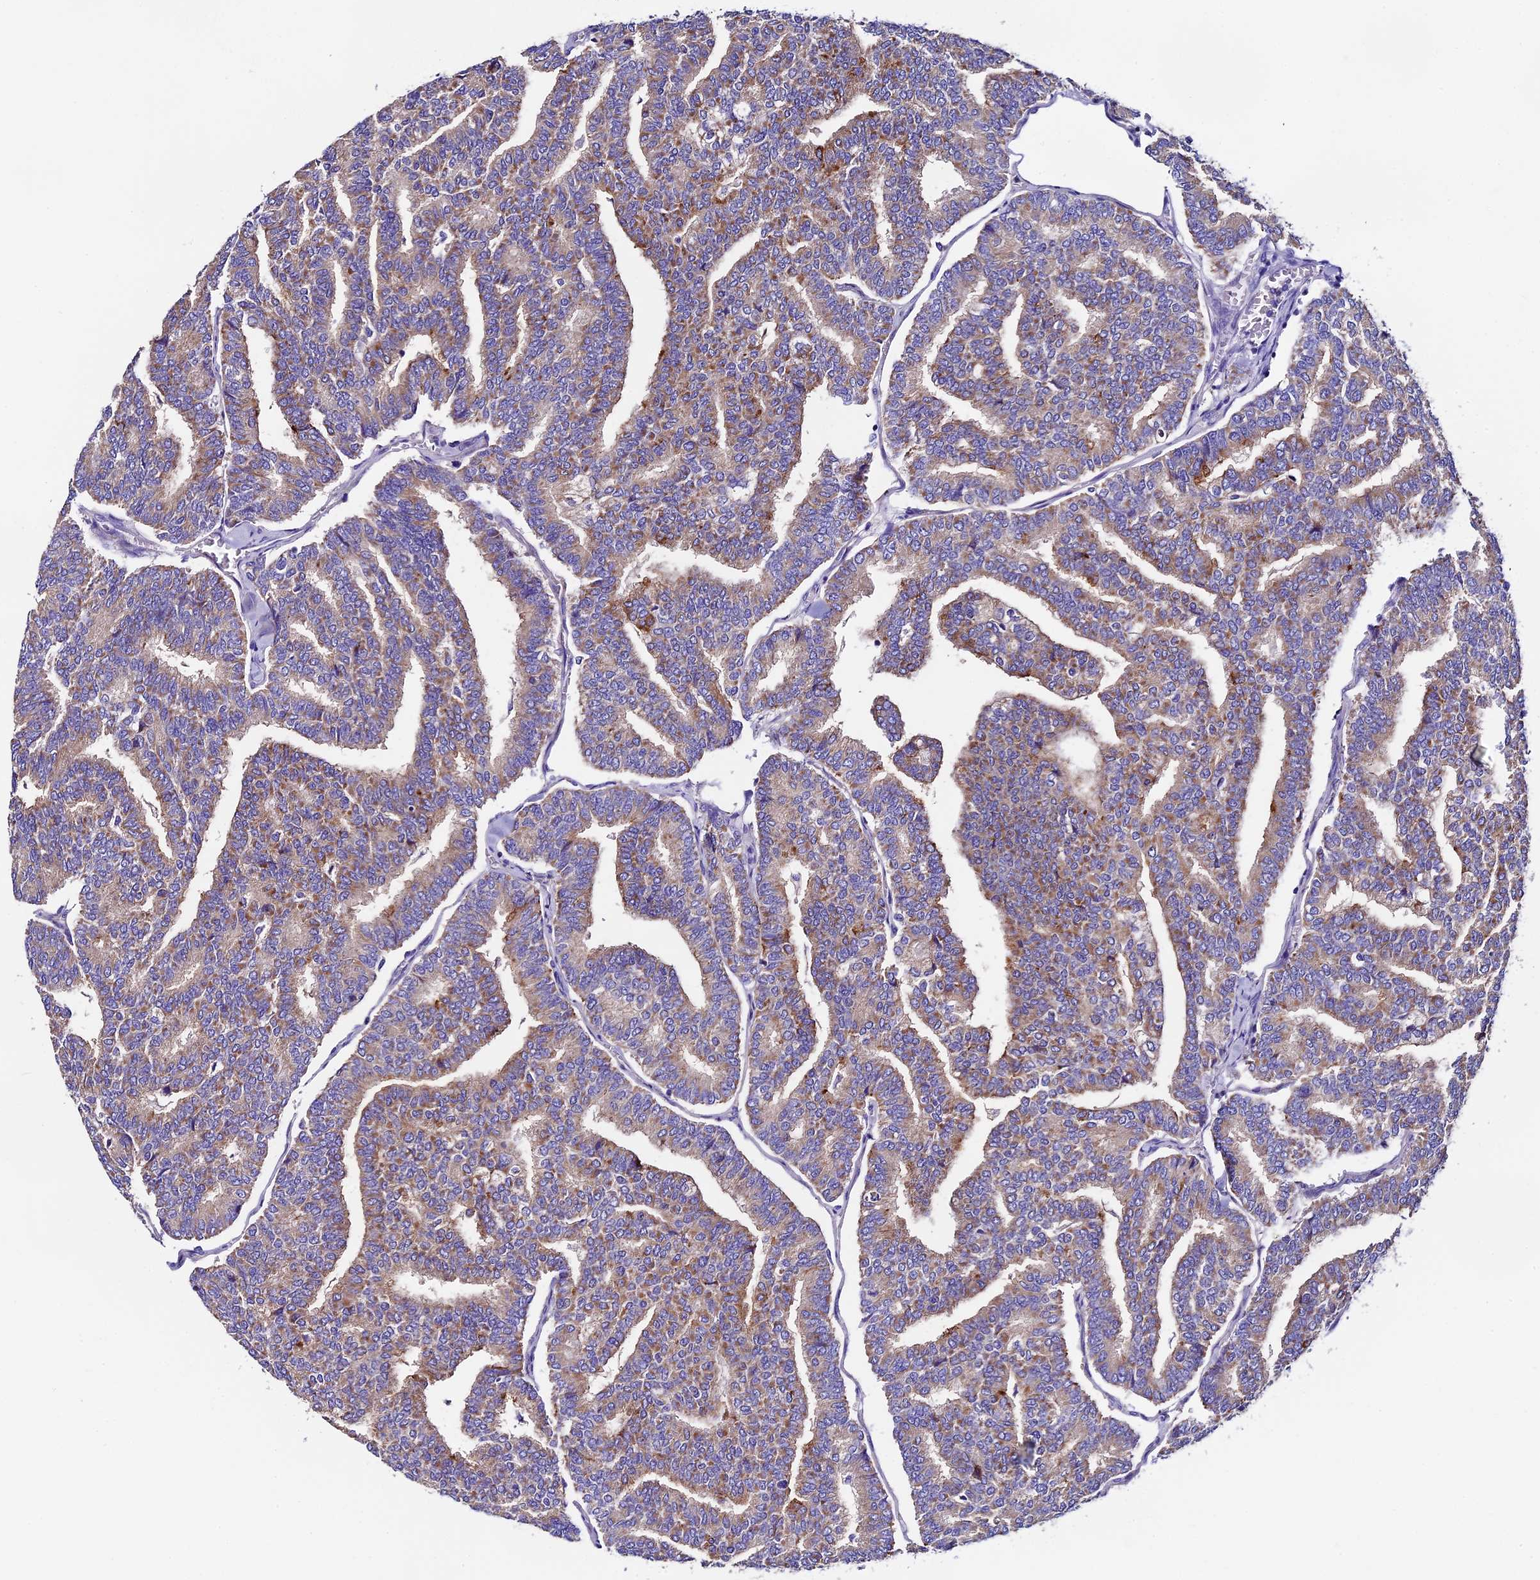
{"staining": {"intensity": "moderate", "quantity": ">75%", "location": "cytoplasmic/membranous"}, "tissue": "thyroid cancer", "cell_type": "Tumor cells", "image_type": "cancer", "snomed": [{"axis": "morphology", "description": "Papillary adenocarcinoma, NOS"}, {"axis": "topography", "description": "Thyroid gland"}], "caption": "Protein positivity by immunohistochemistry (IHC) displays moderate cytoplasmic/membranous expression in approximately >75% of tumor cells in papillary adenocarcinoma (thyroid). (DAB (3,3'-diaminobenzidine) = brown stain, brightfield microscopy at high magnification).", "gene": "COMTD1", "patient": {"sex": "female", "age": 35}}